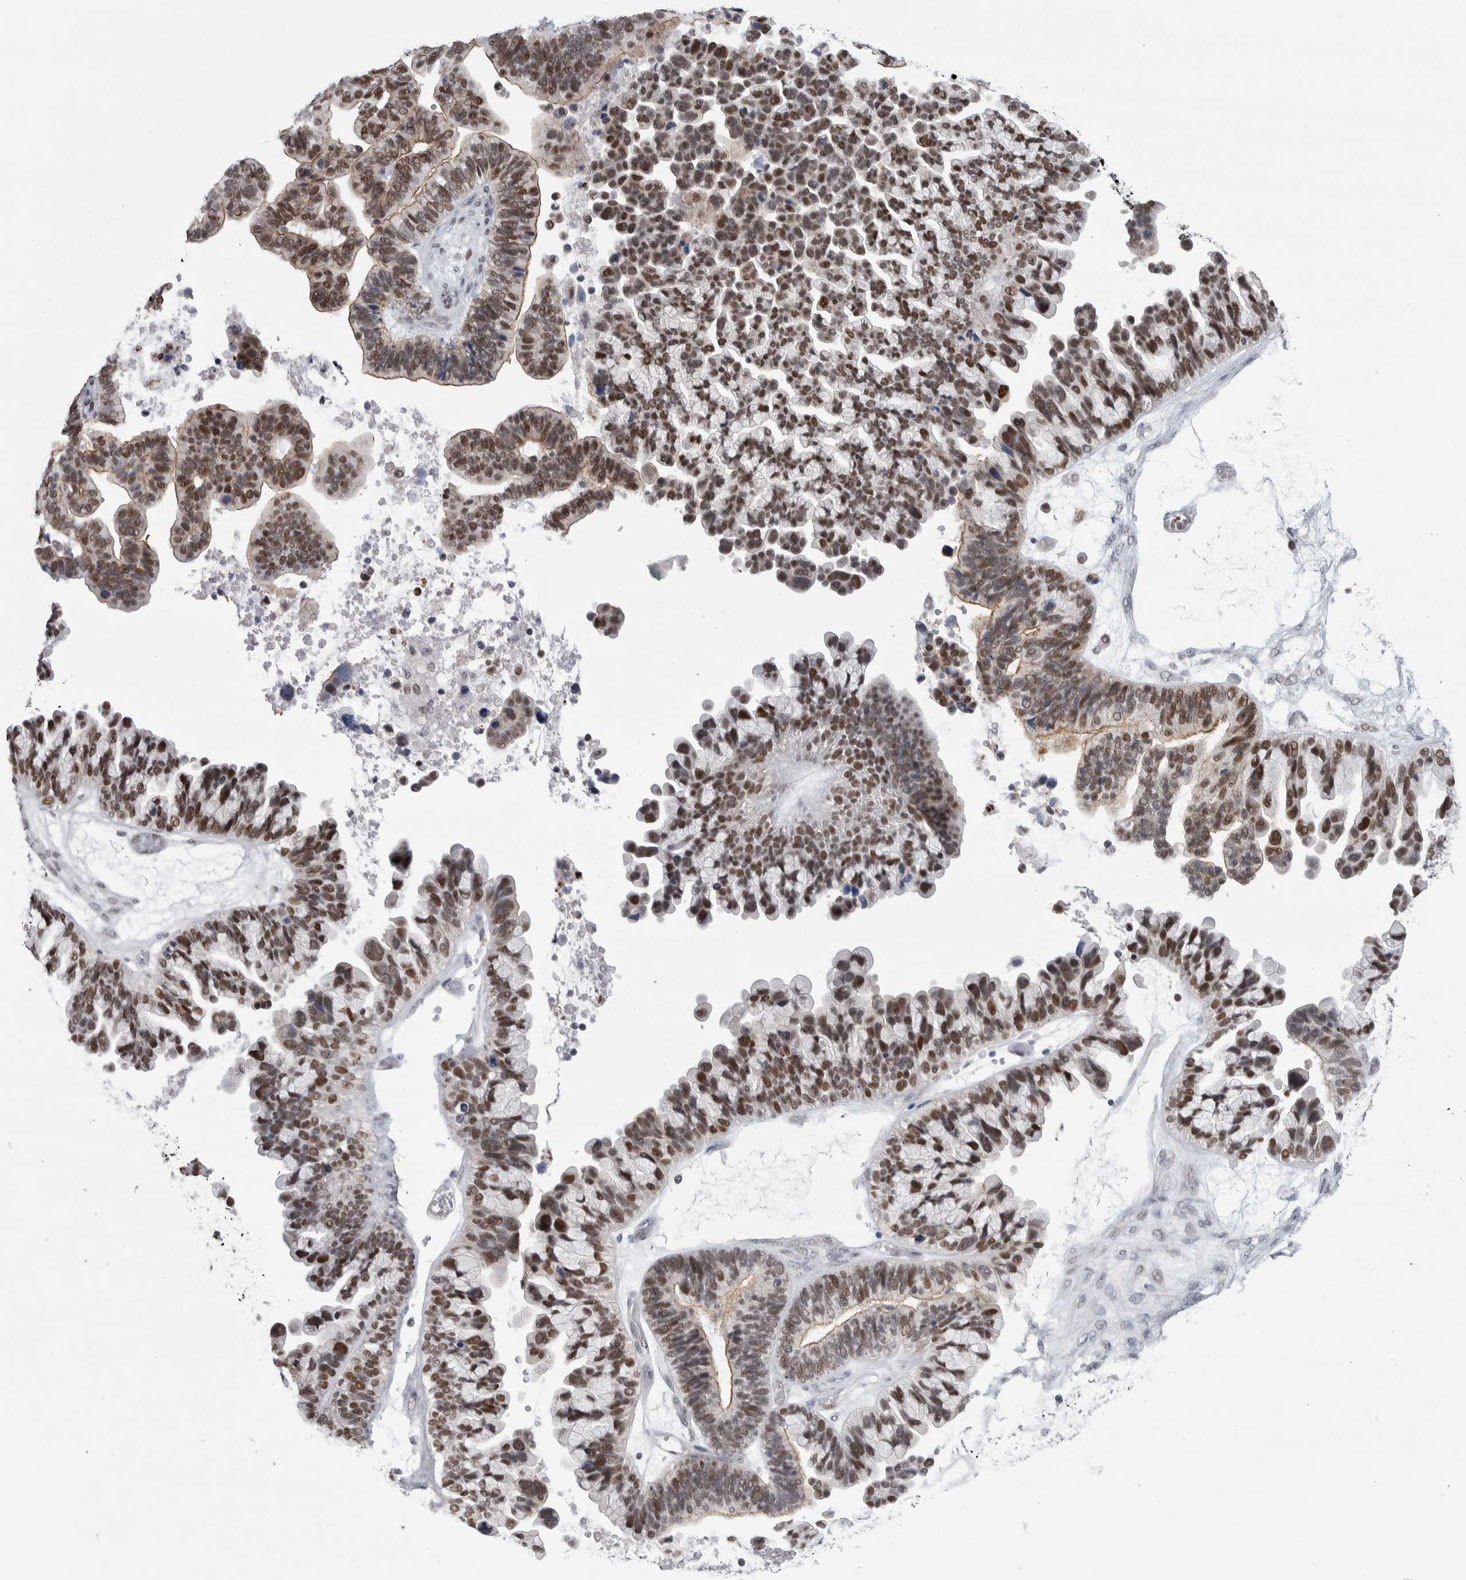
{"staining": {"intensity": "strong", "quantity": ">75%", "location": "nuclear"}, "tissue": "ovarian cancer", "cell_type": "Tumor cells", "image_type": "cancer", "snomed": [{"axis": "morphology", "description": "Cystadenocarcinoma, serous, NOS"}, {"axis": "topography", "description": "Ovary"}], "caption": "Human serous cystadenocarcinoma (ovarian) stained for a protein (brown) displays strong nuclear positive expression in approximately >75% of tumor cells.", "gene": "HEXIM2", "patient": {"sex": "female", "age": 56}}